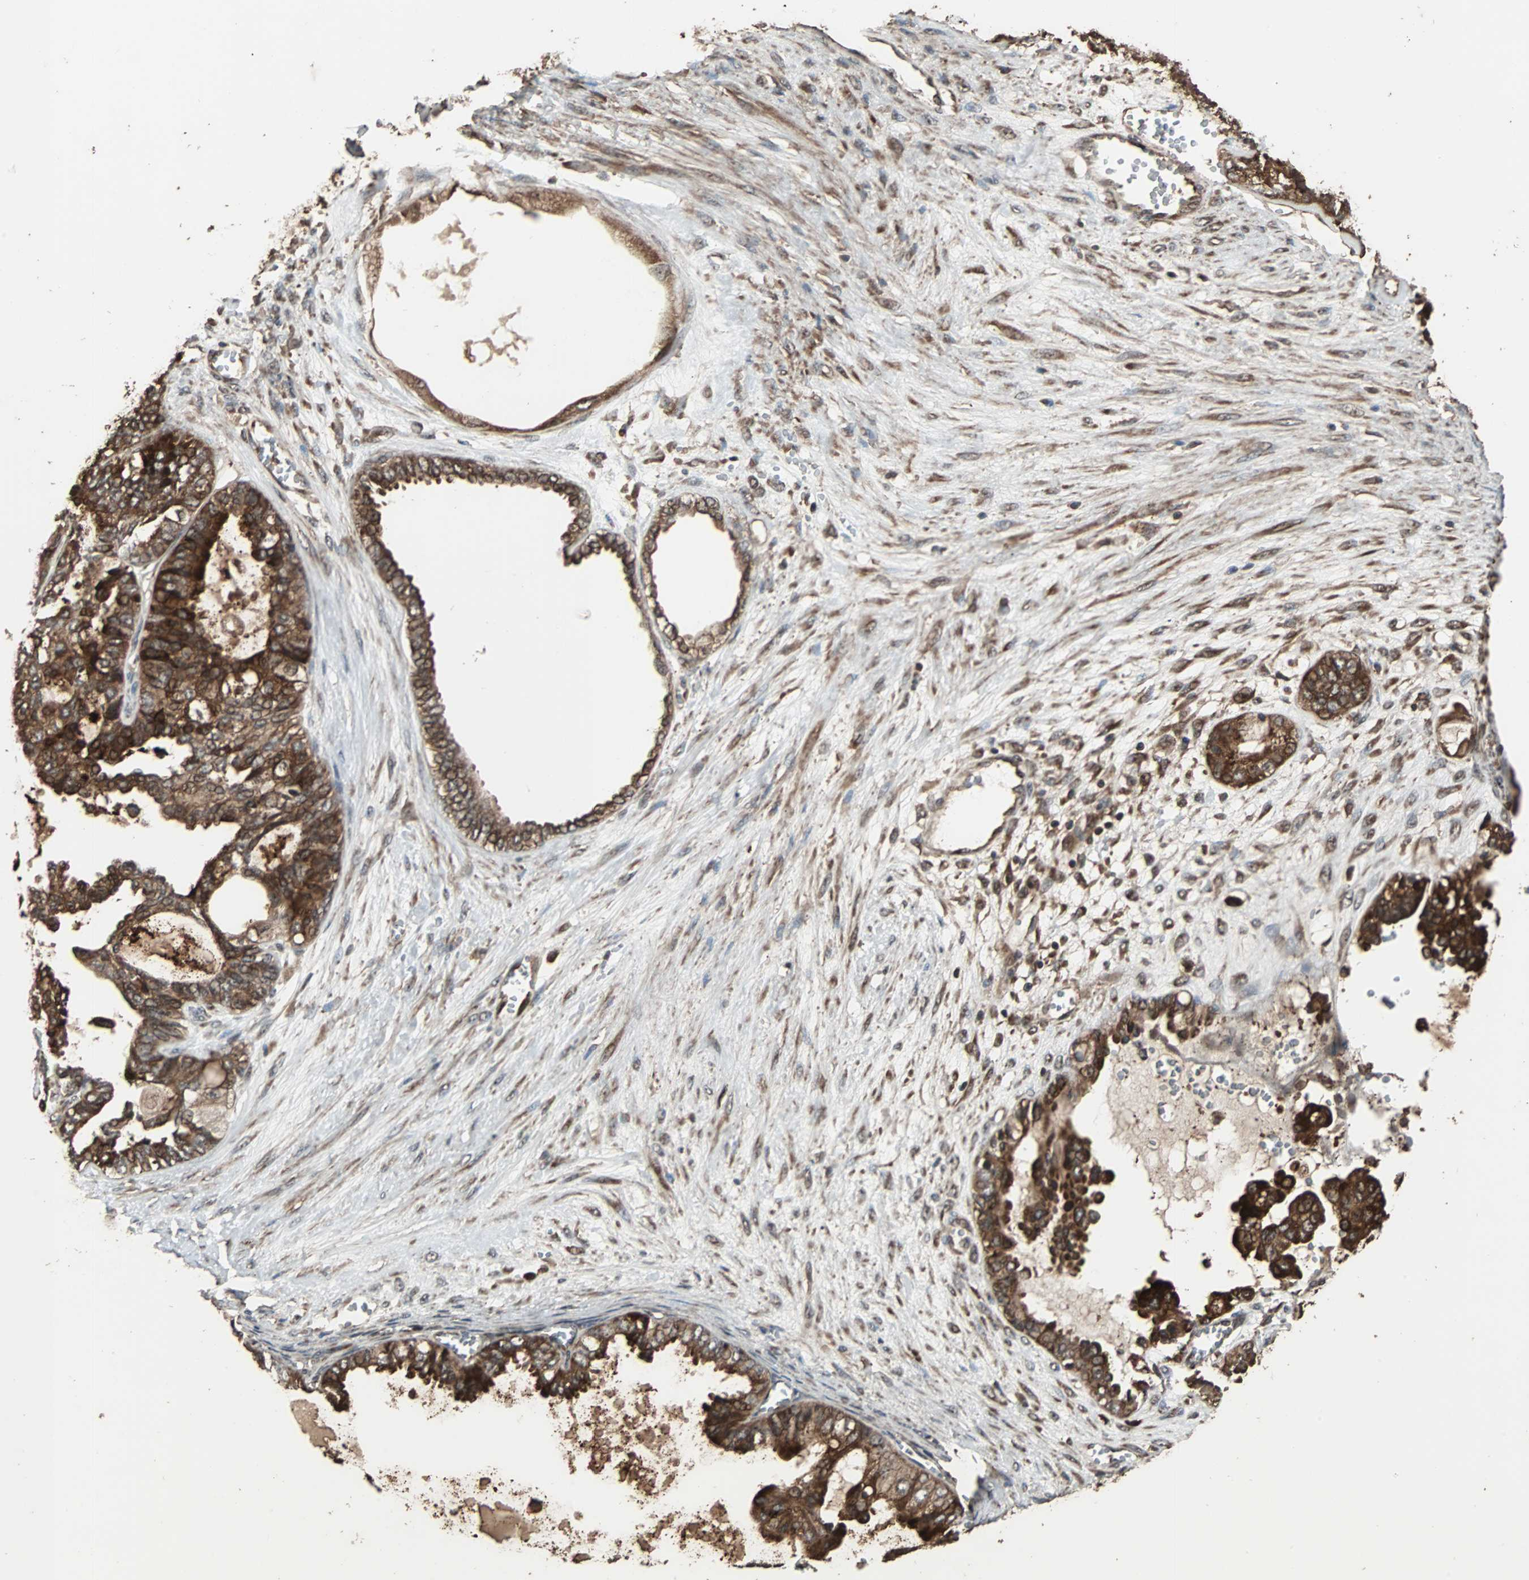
{"staining": {"intensity": "strong", "quantity": ">75%", "location": "cytoplasmic/membranous"}, "tissue": "ovarian cancer", "cell_type": "Tumor cells", "image_type": "cancer", "snomed": [{"axis": "morphology", "description": "Carcinoma, NOS"}, {"axis": "morphology", "description": "Carcinoma, endometroid"}, {"axis": "topography", "description": "Ovary"}], "caption": "Ovarian cancer (endometroid carcinoma) stained with immunohistochemistry (IHC) displays strong cytoplasmic/membranous expression in approximately >75% of tumor cells. The protein is shown in brown color, while the nuclei are stained blue.", "gene": "LAMTOR5", "patient": {"sex": "female", "age": 50}}